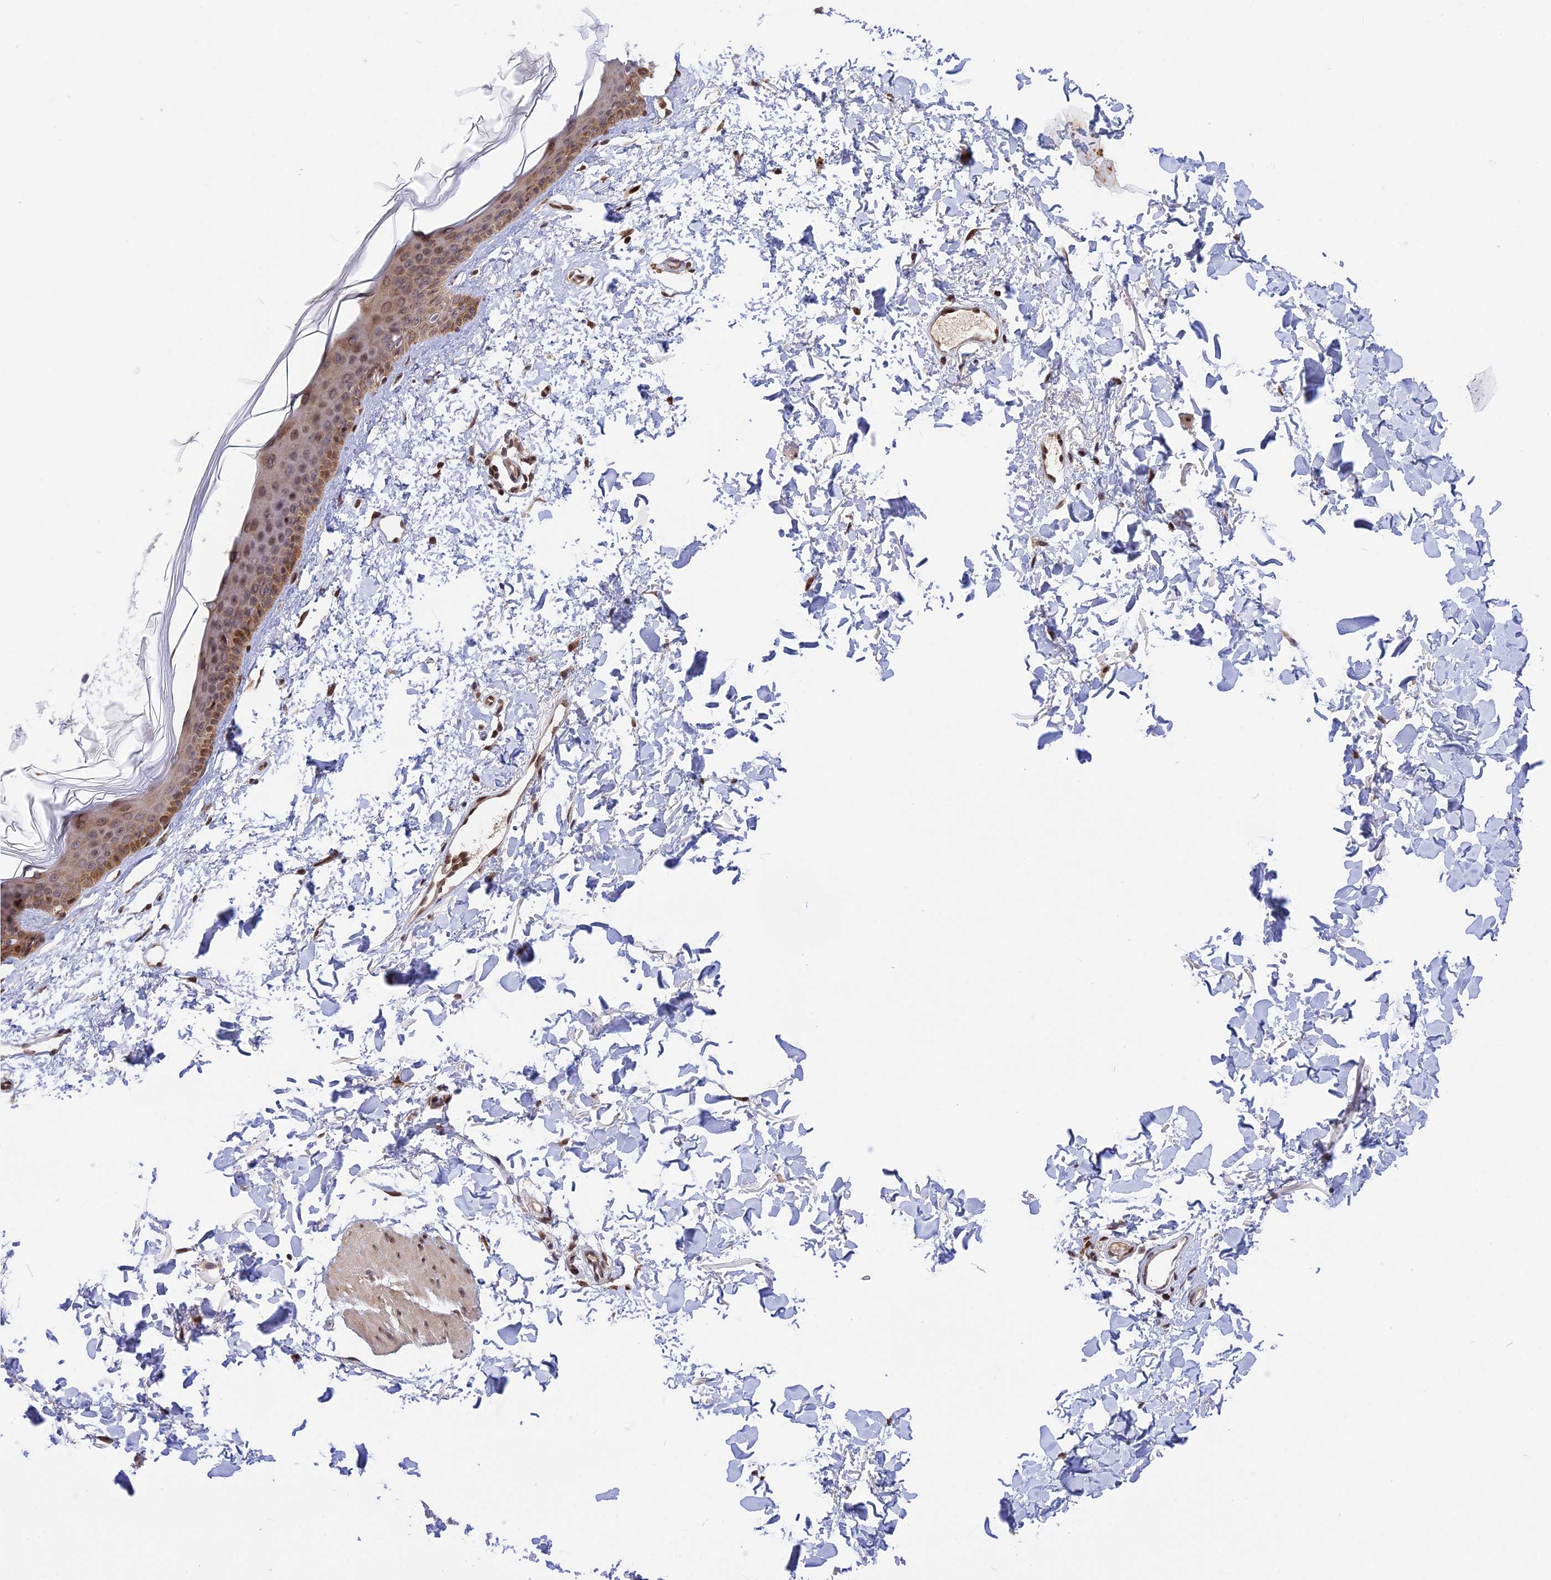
{"staining": {"intensity": "moderate", "quantity": ">75%", "location": "cytoplasmic/membranous,nuclear"}, "tissue": "skin", "cell_type": "Fibroblasts", "image_type": "normal", "snomed": [{"axis": "morphology", "description": "Normal tissue, NOS"}, {"axis": "topography", "description": "Skin"}], "caption": "This is an image of IHC staining of unremarkable skin, which shows moderate expression in the cytoplasmic/membranous,nuclear of fibroblasts.", "gene": "ZNF428", "patient": {"sex": "female", "age": 58}}